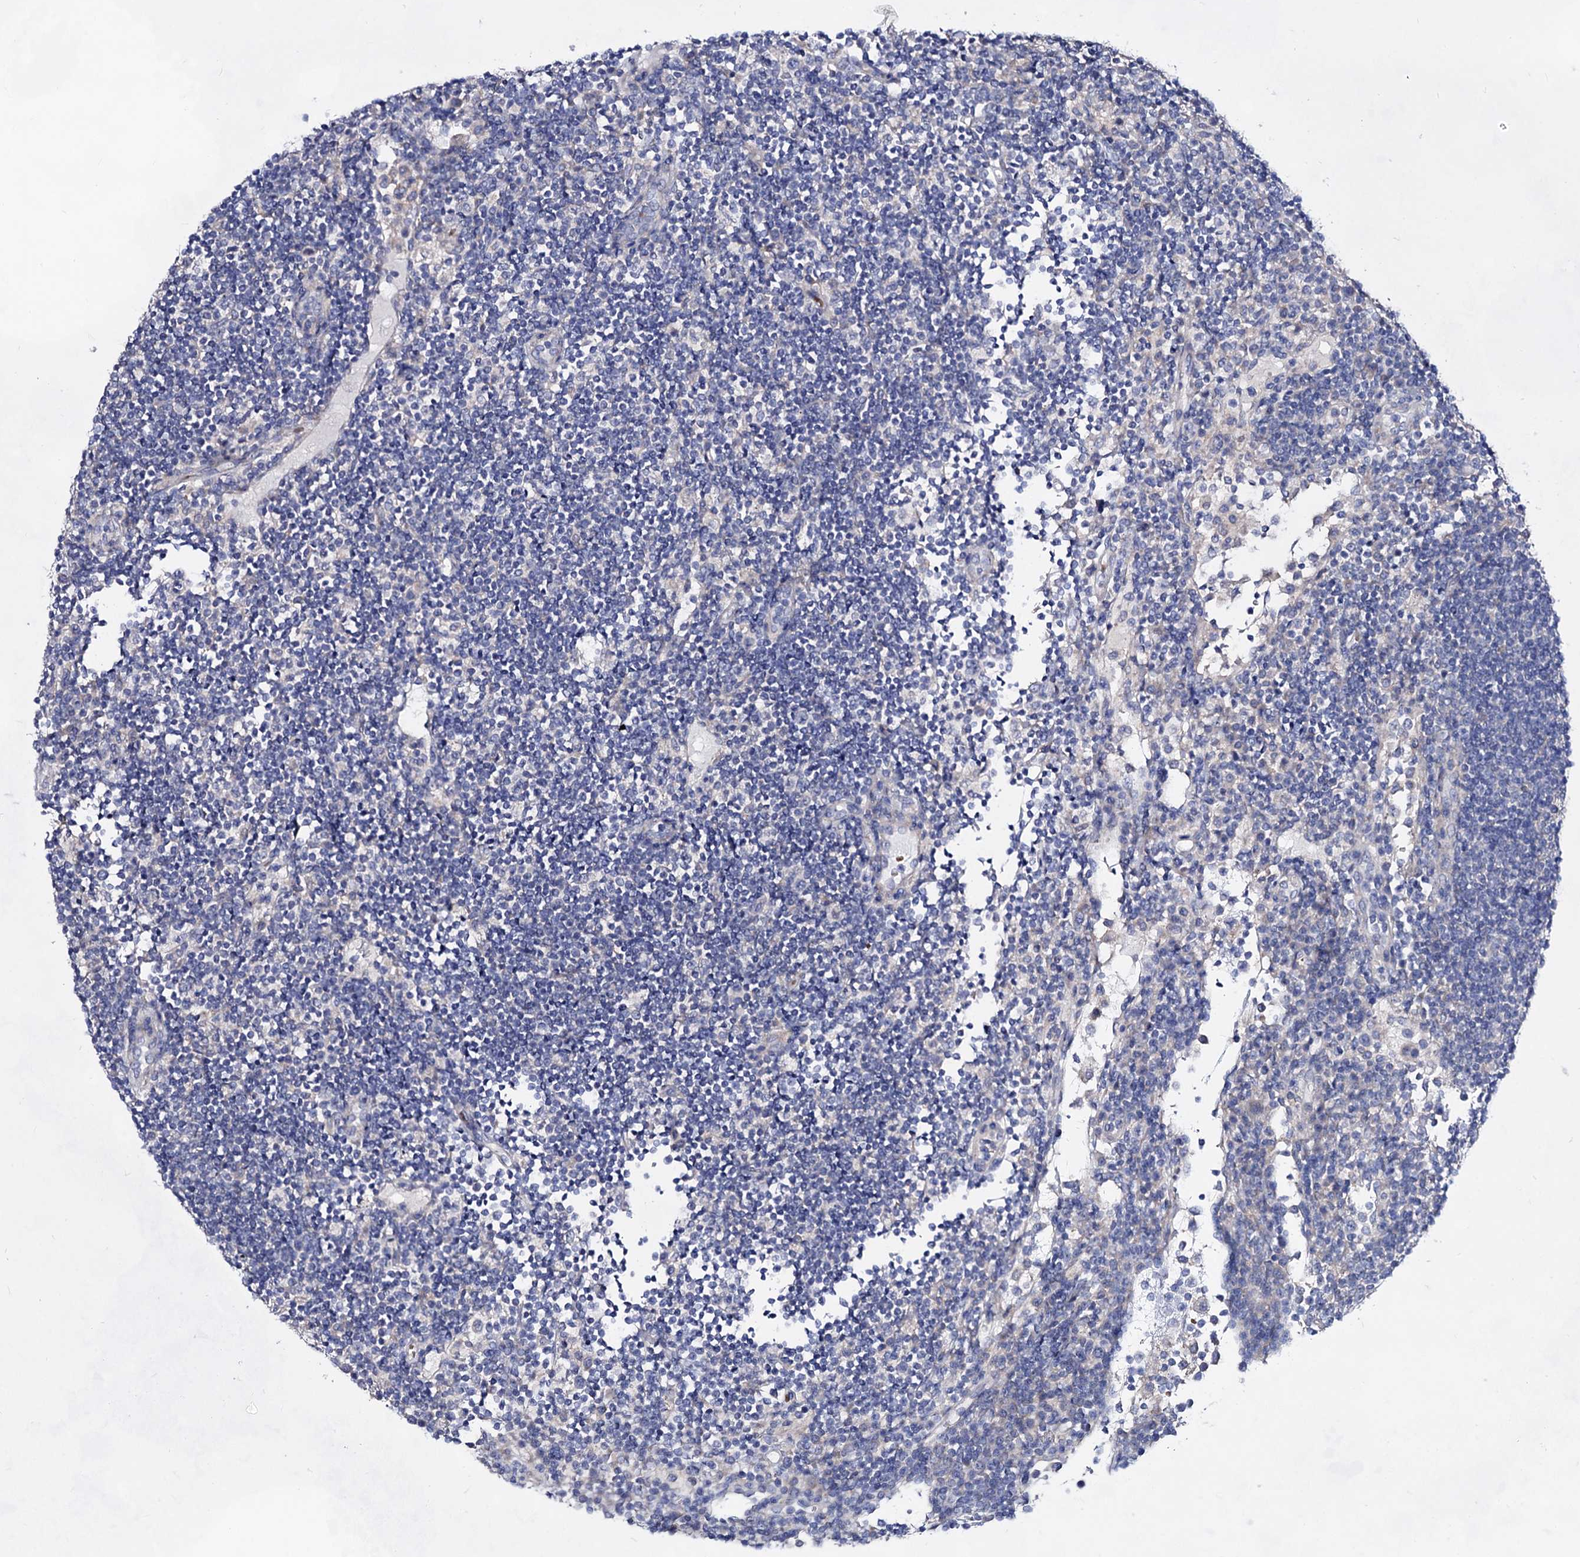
{"staining": {"intensity": "negative", "quantity": "none", "location": "none"}, "tissue": "lymph node", "cell_type": "Germinal center cells", "image_type": "normal", "snomed": [{"axis": "morphology", "description": "Normal tissue, NOS"}, {"axis": "topography", "description": "Lymph node"}], "caption": "This is an immunohistochemistry (IHC) histopathology image of normal human lymph node. There is no expression in germinal center cells.", "gene": "PLIN1", "patient": {"sex": "female", "age": 53}}